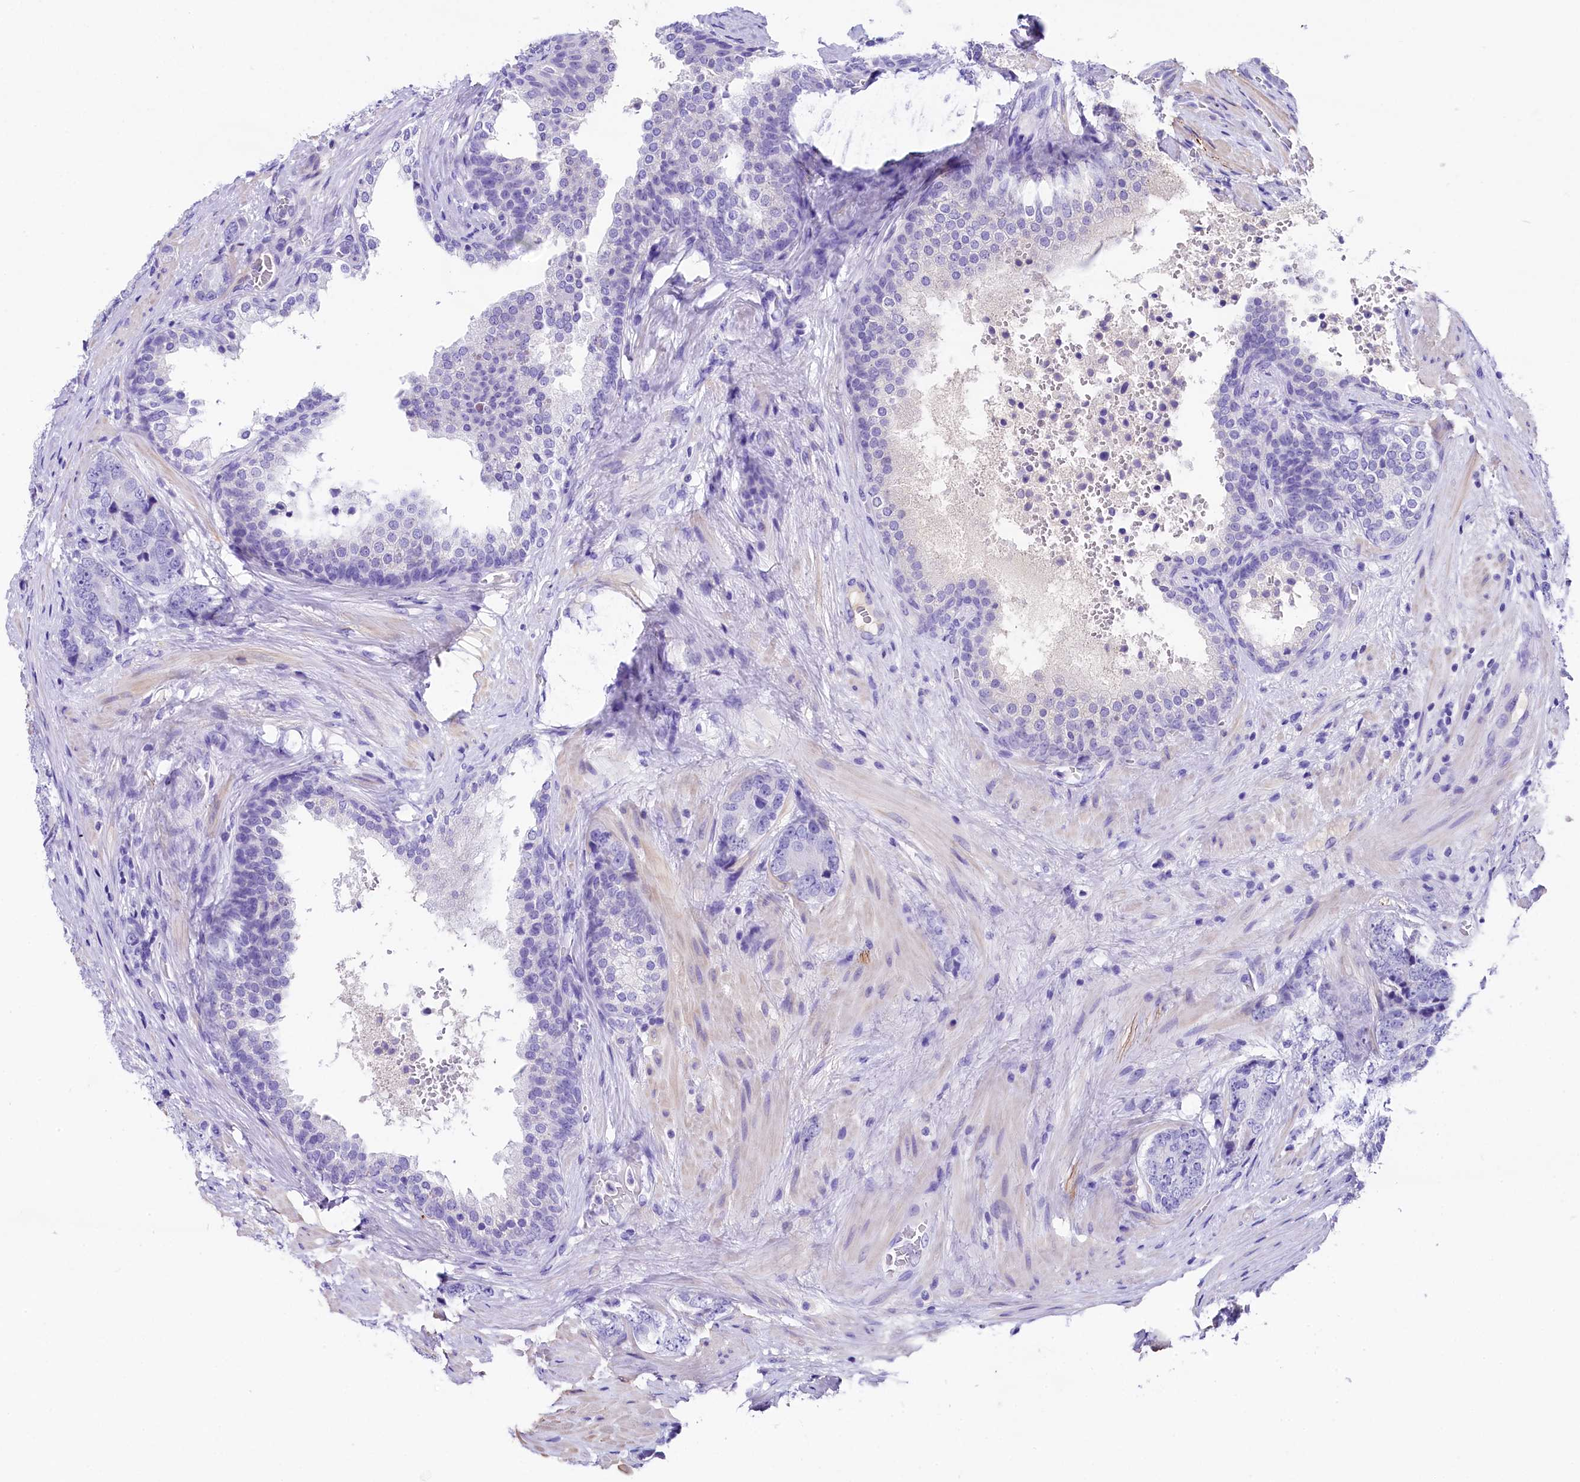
{"staining": {"intensity": "negative", "quantity": "none", "location": "none"}, "tissue": "prostate cancer", "cell_type": "Tumor cells", "image_type": "cancer", "snomed": [{"axis": "morphology", "description": "Adenocarcinoma, High grade"}, {"axis": "topography", "description": "Prostate"}], "caption": "IHC photomicrograph of human prostate cancer stained for a protein (brown), which reveals no expression in tumor cells.", "gene": "SKIDA1", "patient": {"sex": "male", "age": 56}}